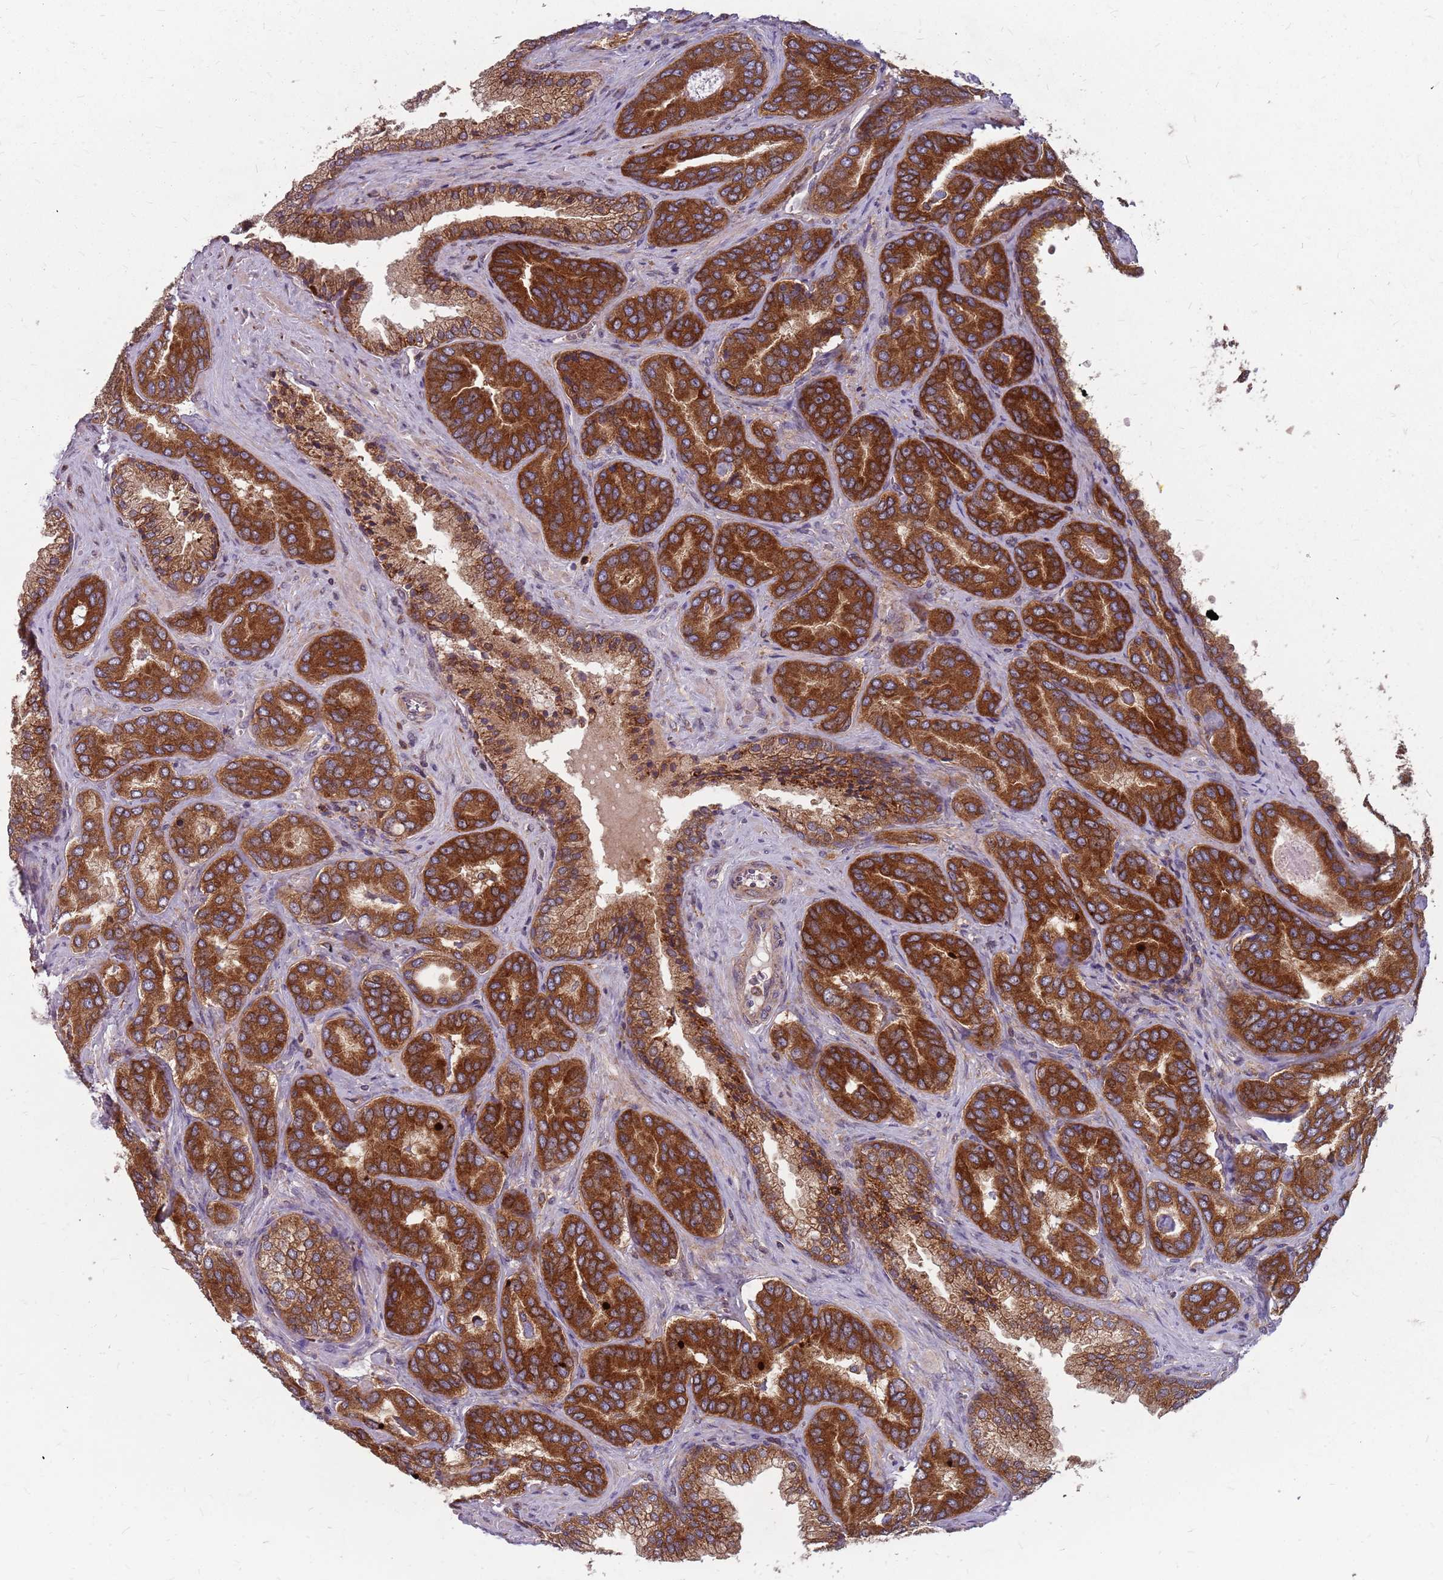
{"staining": {"intensity": "strong", "quantity": ">75%", "location": "cytoplasmic/membranous"}, "tissue": "prostate cancer", "cell_type": "Tumor cells", "image_type": "cancer", "snomed": [{"axis": "morphology", "description": "Adenocarcinoma, High grade"}, {"axis": "topography", "description": "Prostate"}], "caption": "Prostate cancer (high-grade adenocarcinoma) stained for a protein (brown) shows strong cytoplasmic/membranous positive expression in approximately >75% of tumor cells.", "gene": "NME4", "patient": {"sex": "male", "age": 72}}